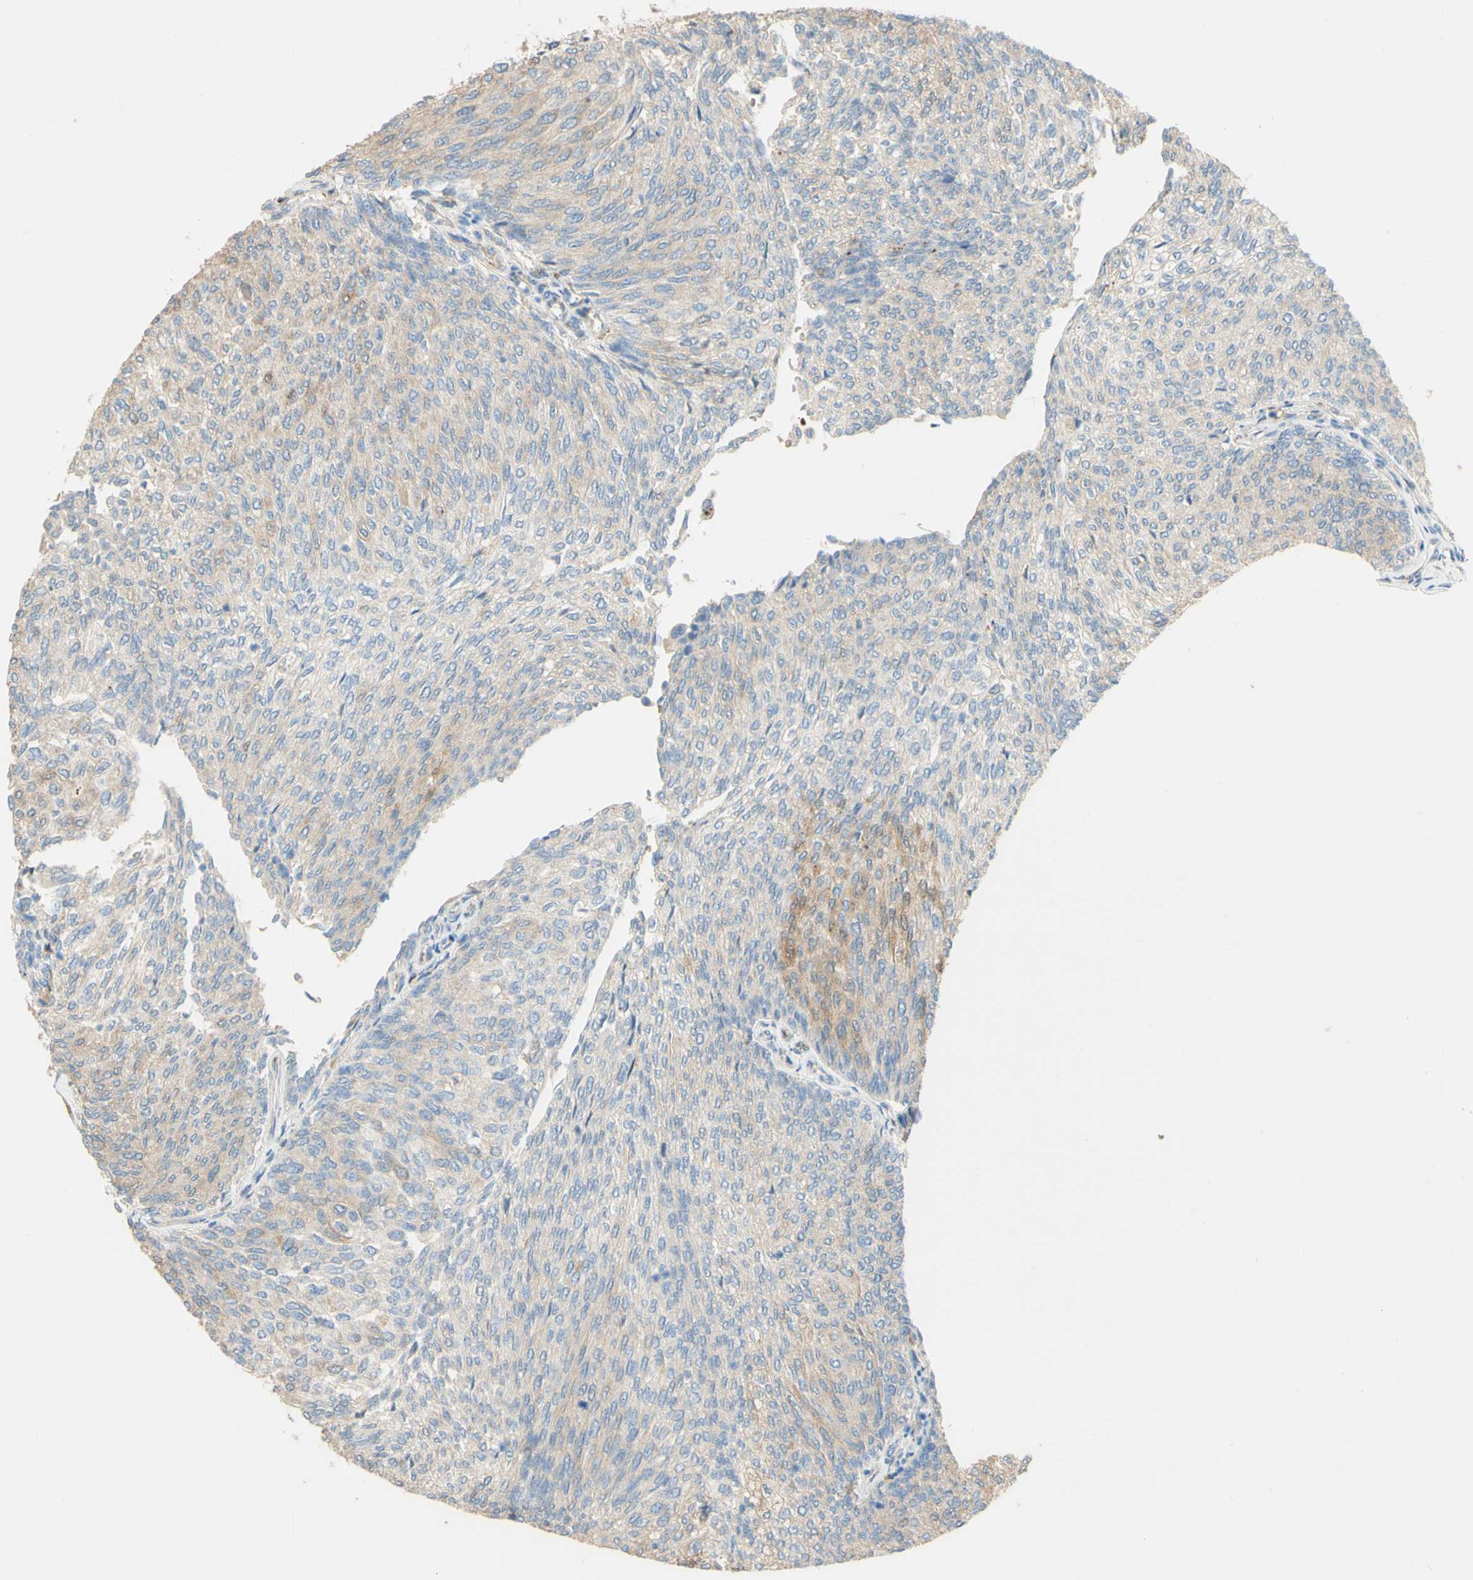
{"staining": {"intensity": "moderate", "quantity": "25%-75%", "location": "cytoplasmic/membranous"}, "tissue": "urothelial cancer", "cell_type": "Tumor cells", "image_type": "cancer", "snomed": [{"axis": "morphology", "description": "Urothelial carcinoma, Low grade"}, {"axis": "topography", "description": "Urinary bladder"}], "caption": "Urothelial cancer stained with DAB (3,3'-diaminobenzidine) IHC exhibits medium levels of moderate cytoplasmic/membranous positivity in about 25%-75% of tumor cells.", "gene": "DKK3", "patient": {"sex": "female", "age": 79}}